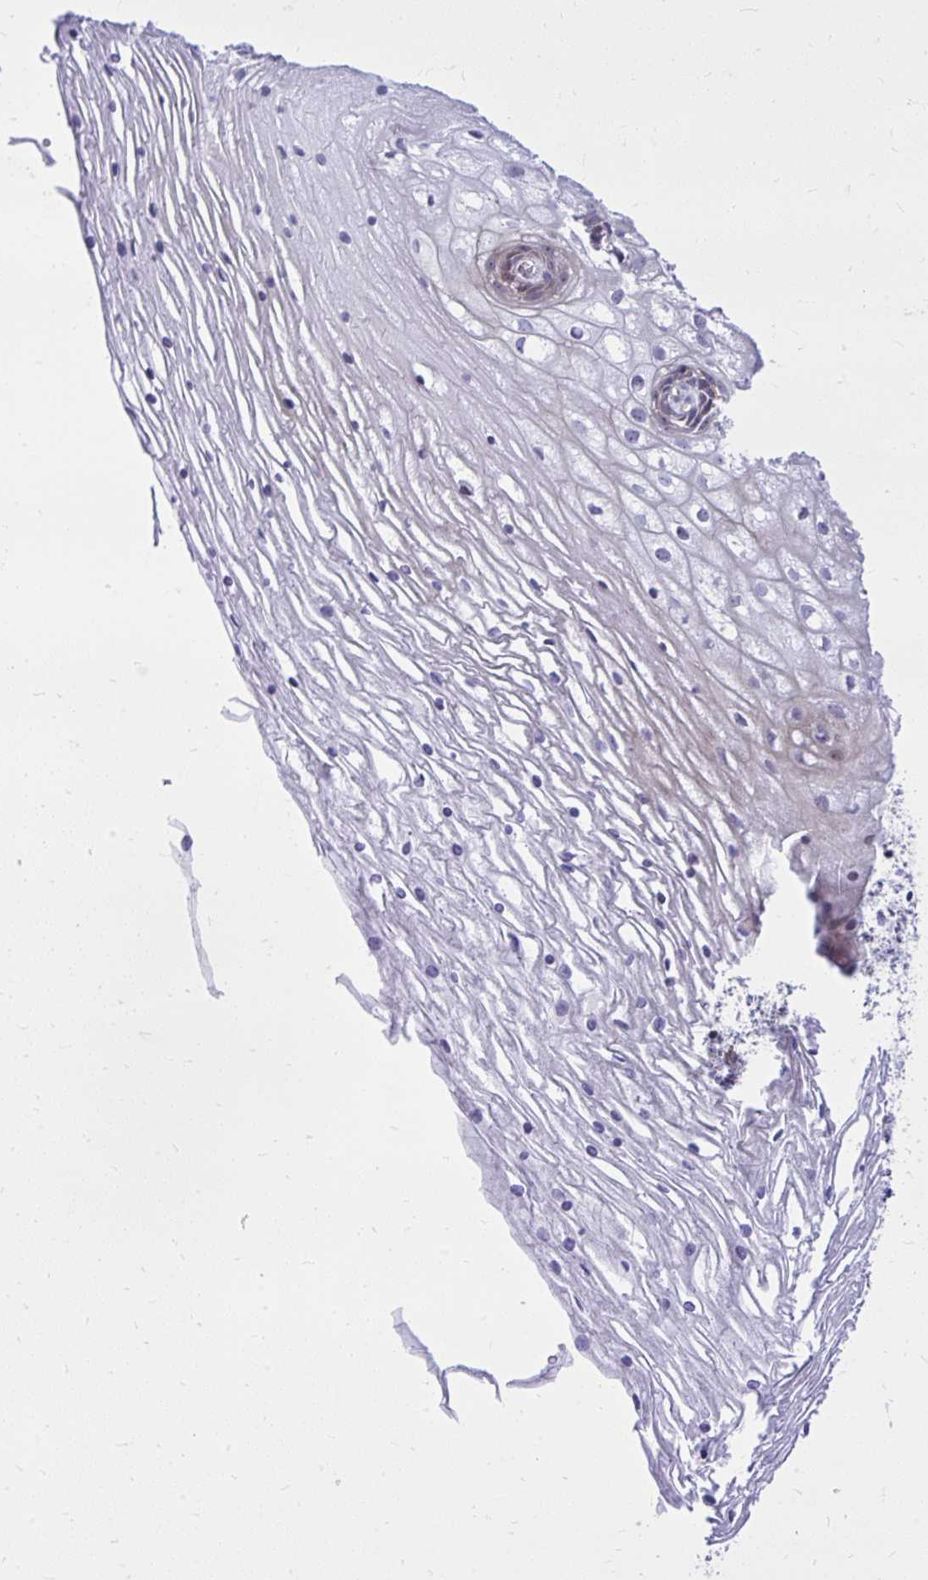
{"staining": {"intensity": "weak", "quantity": "<25%", "location": "cytoplasmic/membranous"}, "tissue": "cervix", "cell_type": "Glandular cells", "image_type": "normal", "snomed": [{"axis": "morphology", "description": "Normal tissue, NOS"}, {"axis": "topography", "description": "Cervix"}], "caption": "DAB (3,3'-diaminobenzidine) immunohistochemical staining of unremarkable human cervix demonstrates no significant positivity in glandular cells. The staining was performed using DAB to visualize the protein expression in brown, while the nuclei were stained in blue with hematoxylin (Magnification: 20x).", "gene": "GRK4", "patient": {"sex": "female", "age": 36}}